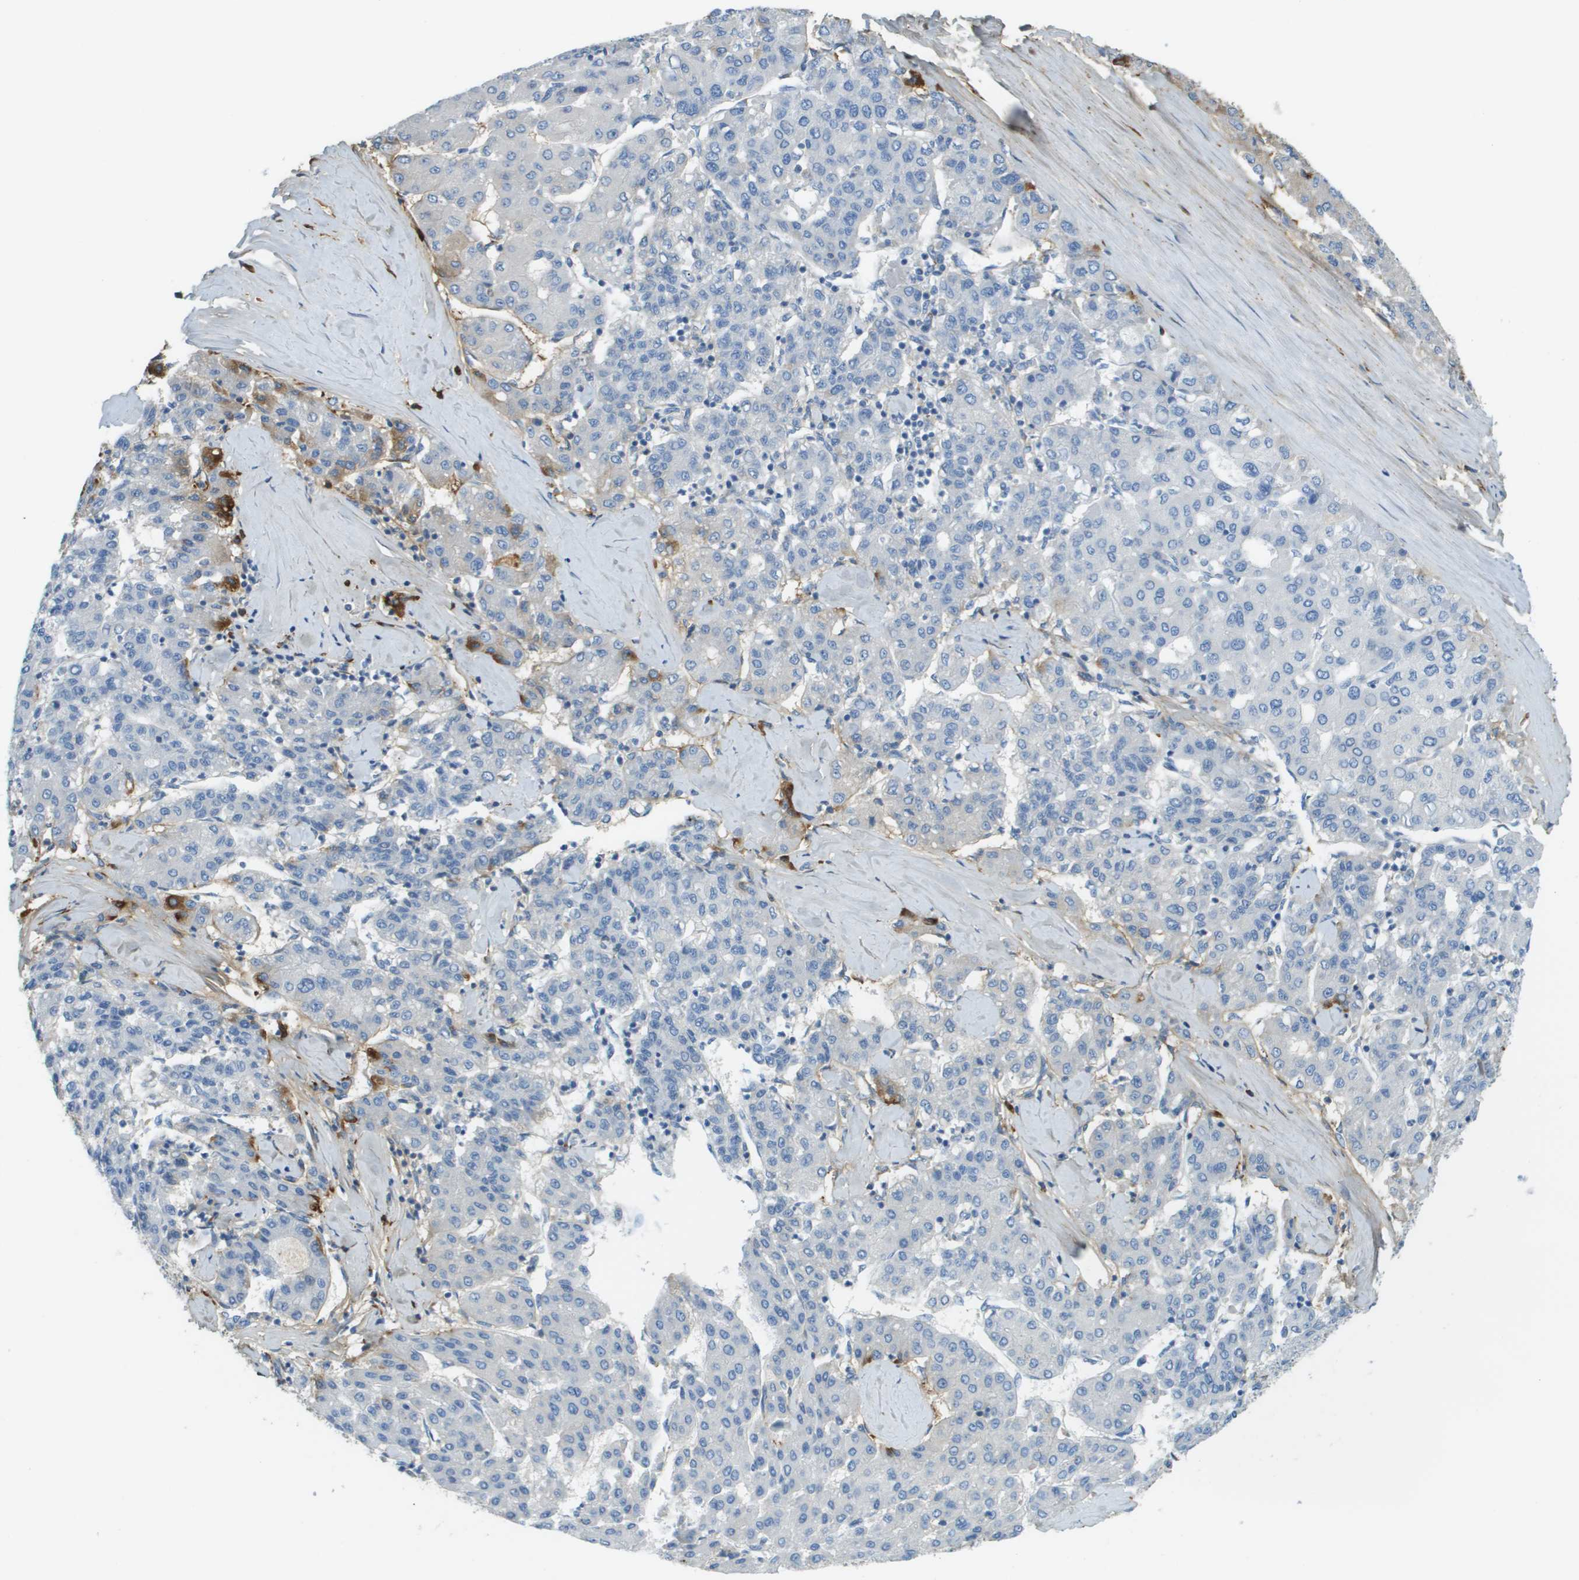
{"staining": {"intensity": "negative", "quantity": "none", "location": "none"}, "tissue": "liver cancer", "cell_type": "Tumor cells", "image_type": "cancer", "snomed": [{"axis": "morphology", "description": "Carcinoma, Hepatocellular, NOS"}, {"axis": "topography", "description": "Liver"}], "caption": "IHC image of neoplastic tissue: human liver hepatocellular carcinoma stained with DAB exhibits no significant protein expression in tumor cells.", "gene": "DCN", "patient": {"sex": "male", "age": 65}}